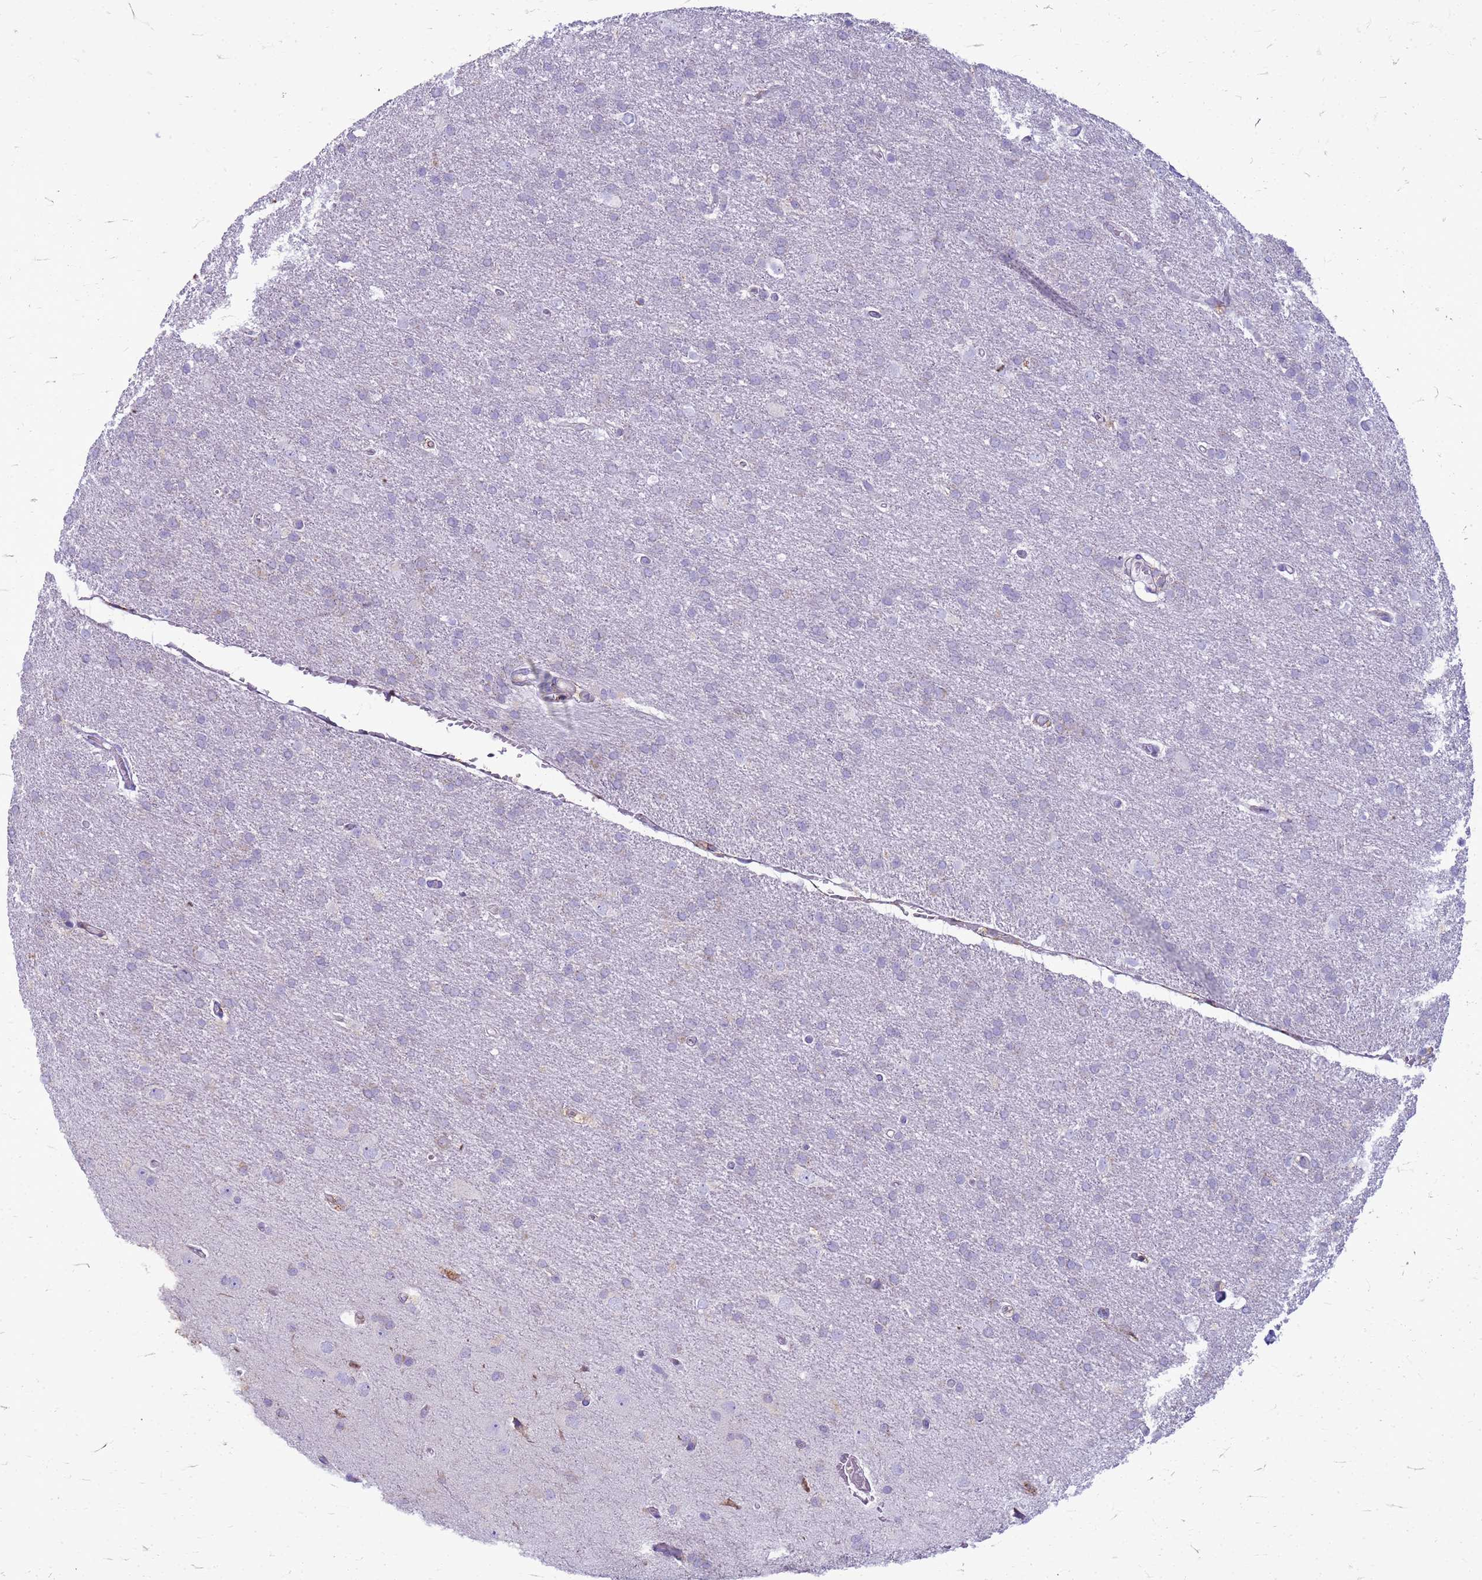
{"staining": {"intensity": "negative", "quantity": "none", "location": "none"}, "tissue": "glioma", "cell_type": "Tumor cells", "image_type": "cancer", "snomed": [{"axis": "morphology", "description": "Glioma, malignant, High grade"}, {"axis": "topography", "description": "Brain"}], "caption": "A photomicrograph of glioma stained for a protein shows no brown staining in tumor cells.", "gene": "PDK3", "patient": {"sex": "male", "age": 72}}